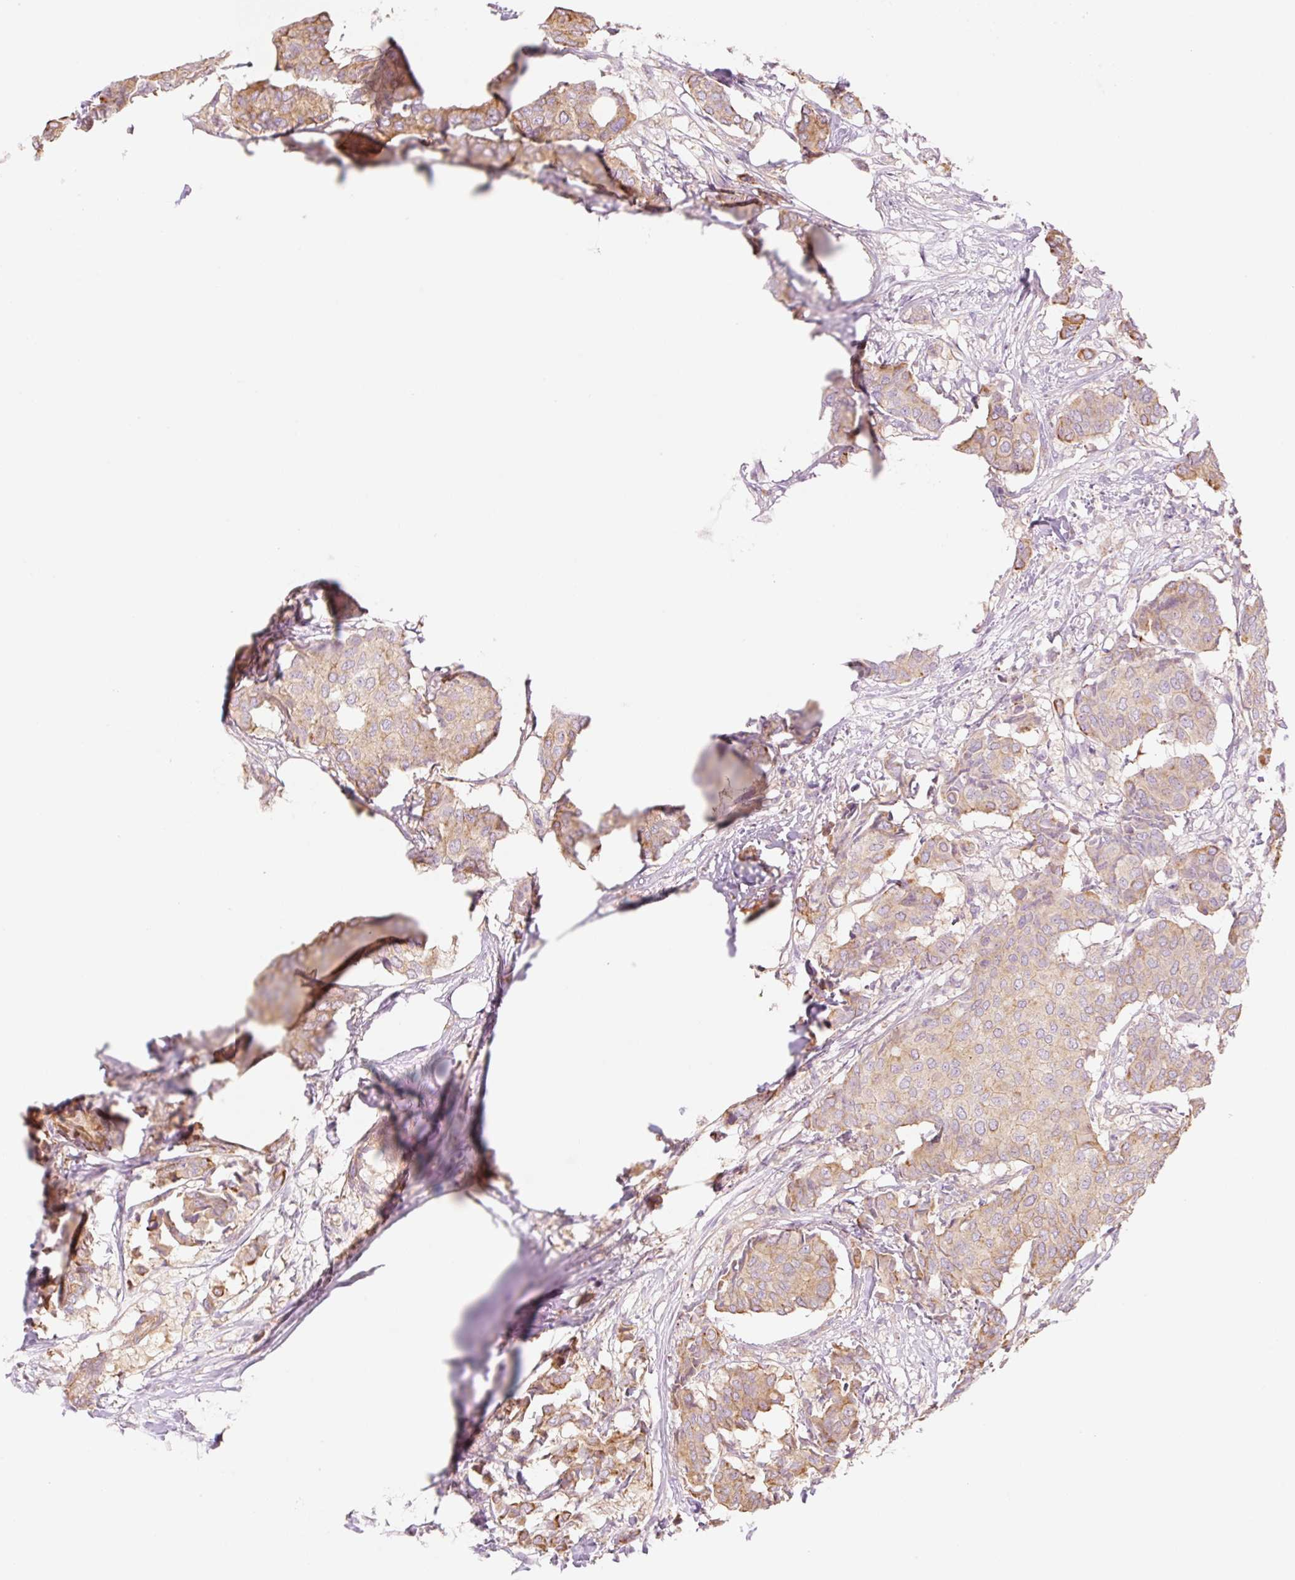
{"staining": {"intensity": "weak", "quantity": ">75%", "location": "cytoplasmic/membranous"}, "tissue": "breast cancer", "cell_type": "Tumor cells", "image_type": "cancer", "snomed": [{"axis": "morphology", "description": "Duct carcinoma"}, {"axis": "topography", "description": "Breast"}], "caption": "Brown immunohistochemical staining in breast cancer shows weak cytoplasmic/membranous staining in about >75% of tumor cells.", "gene": "NLRP5", "patient": {"sex": "female", "age": 75}}